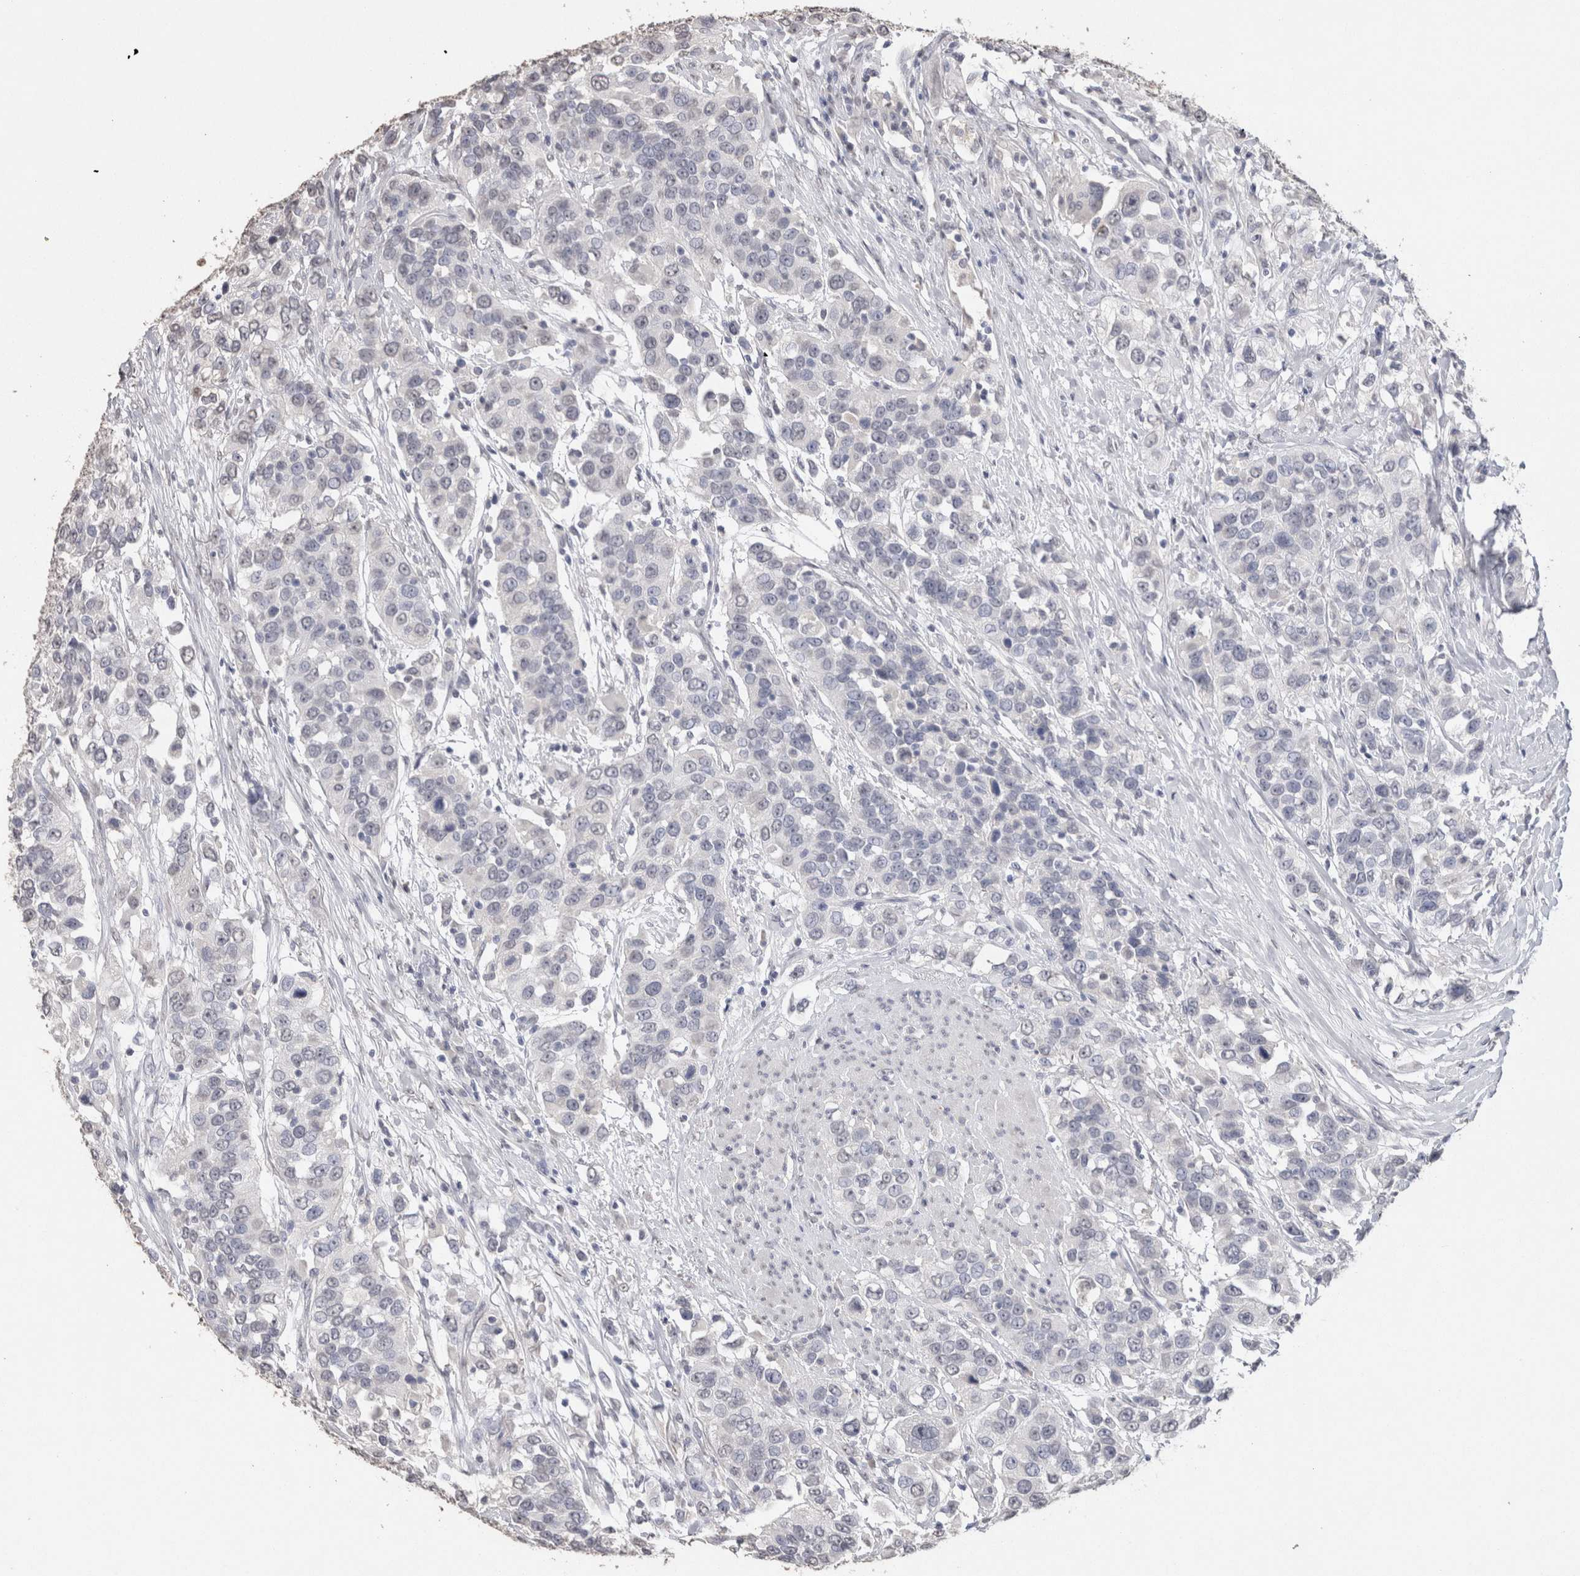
{"staining": {"intensity": "negative", "quantity": "none", "location": "none"}, "tissue": "urothelial cancer", "cell_type": "Tumor cells", "image_type": "cancer", "snomed": [{"axis": "morphology", "description": "Urothelial carcinoma, High grade"}, {"axis": "topography", "description": "Urinary bladder"}], "caption": "Immunohistochemistry (IHC) image of neoplastic tissue: human urothelial cancer stained with DAB (3,3'-diaminobenzidine) shows no significant protein positivity in tumor cells.", "gene": "LGALS2", "patient": {"sex": "female", "age": 80}}